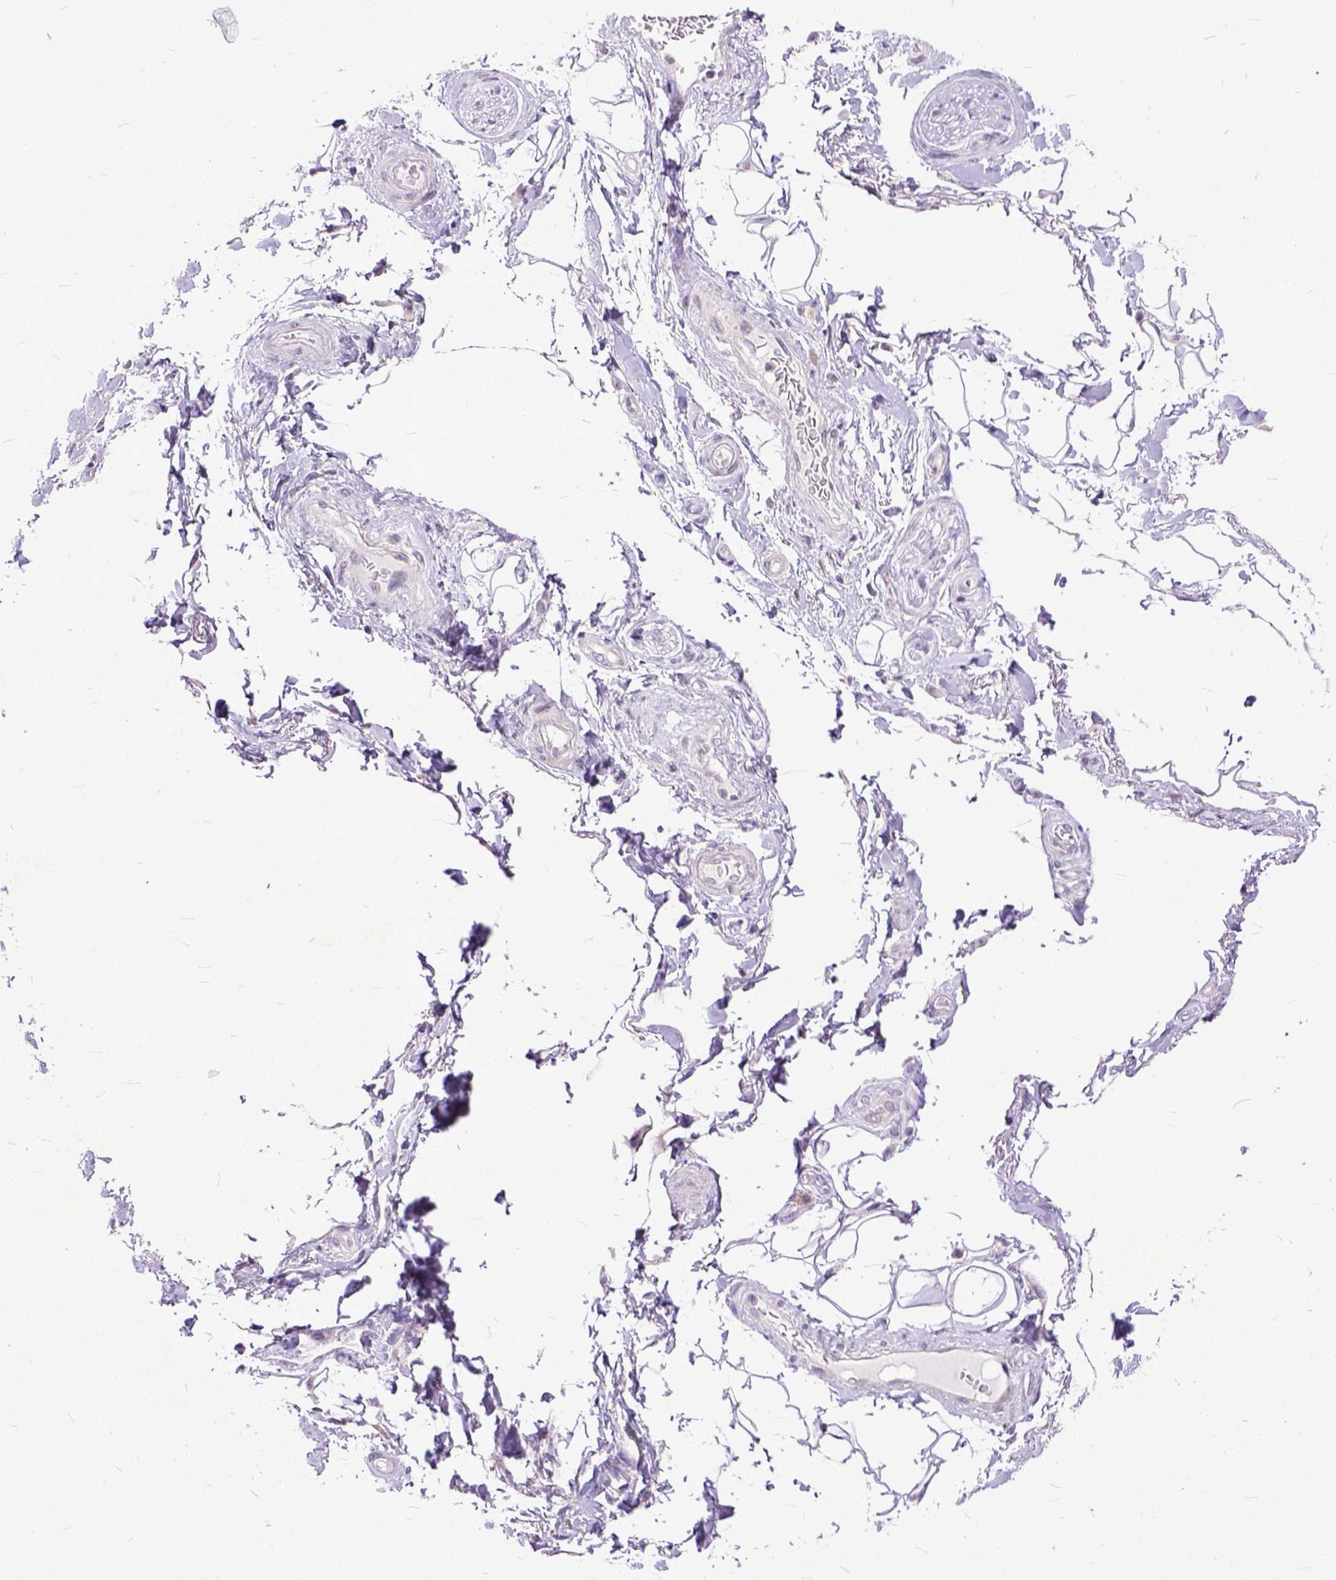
{"staining": {"intensity": "negative", "quantity": "none", "location": "none"}, "tissue": "adipose tissue", "cell_type": "Adipocytes", "image_type": "normal", "snomed": [{"axis": "morphology", "description": "Normal tissue, NOS"}, {"axis": "topography", "description": "Anal"}, {"axis": "topography", "description": "Peripheral nerve tissue"}], "caption": "Human adipose tissue stained for a protein using IHC displays no expression in adipocytes.", "gene": "TCEAL7", "patient": {"sex": "male", "age": 51}}